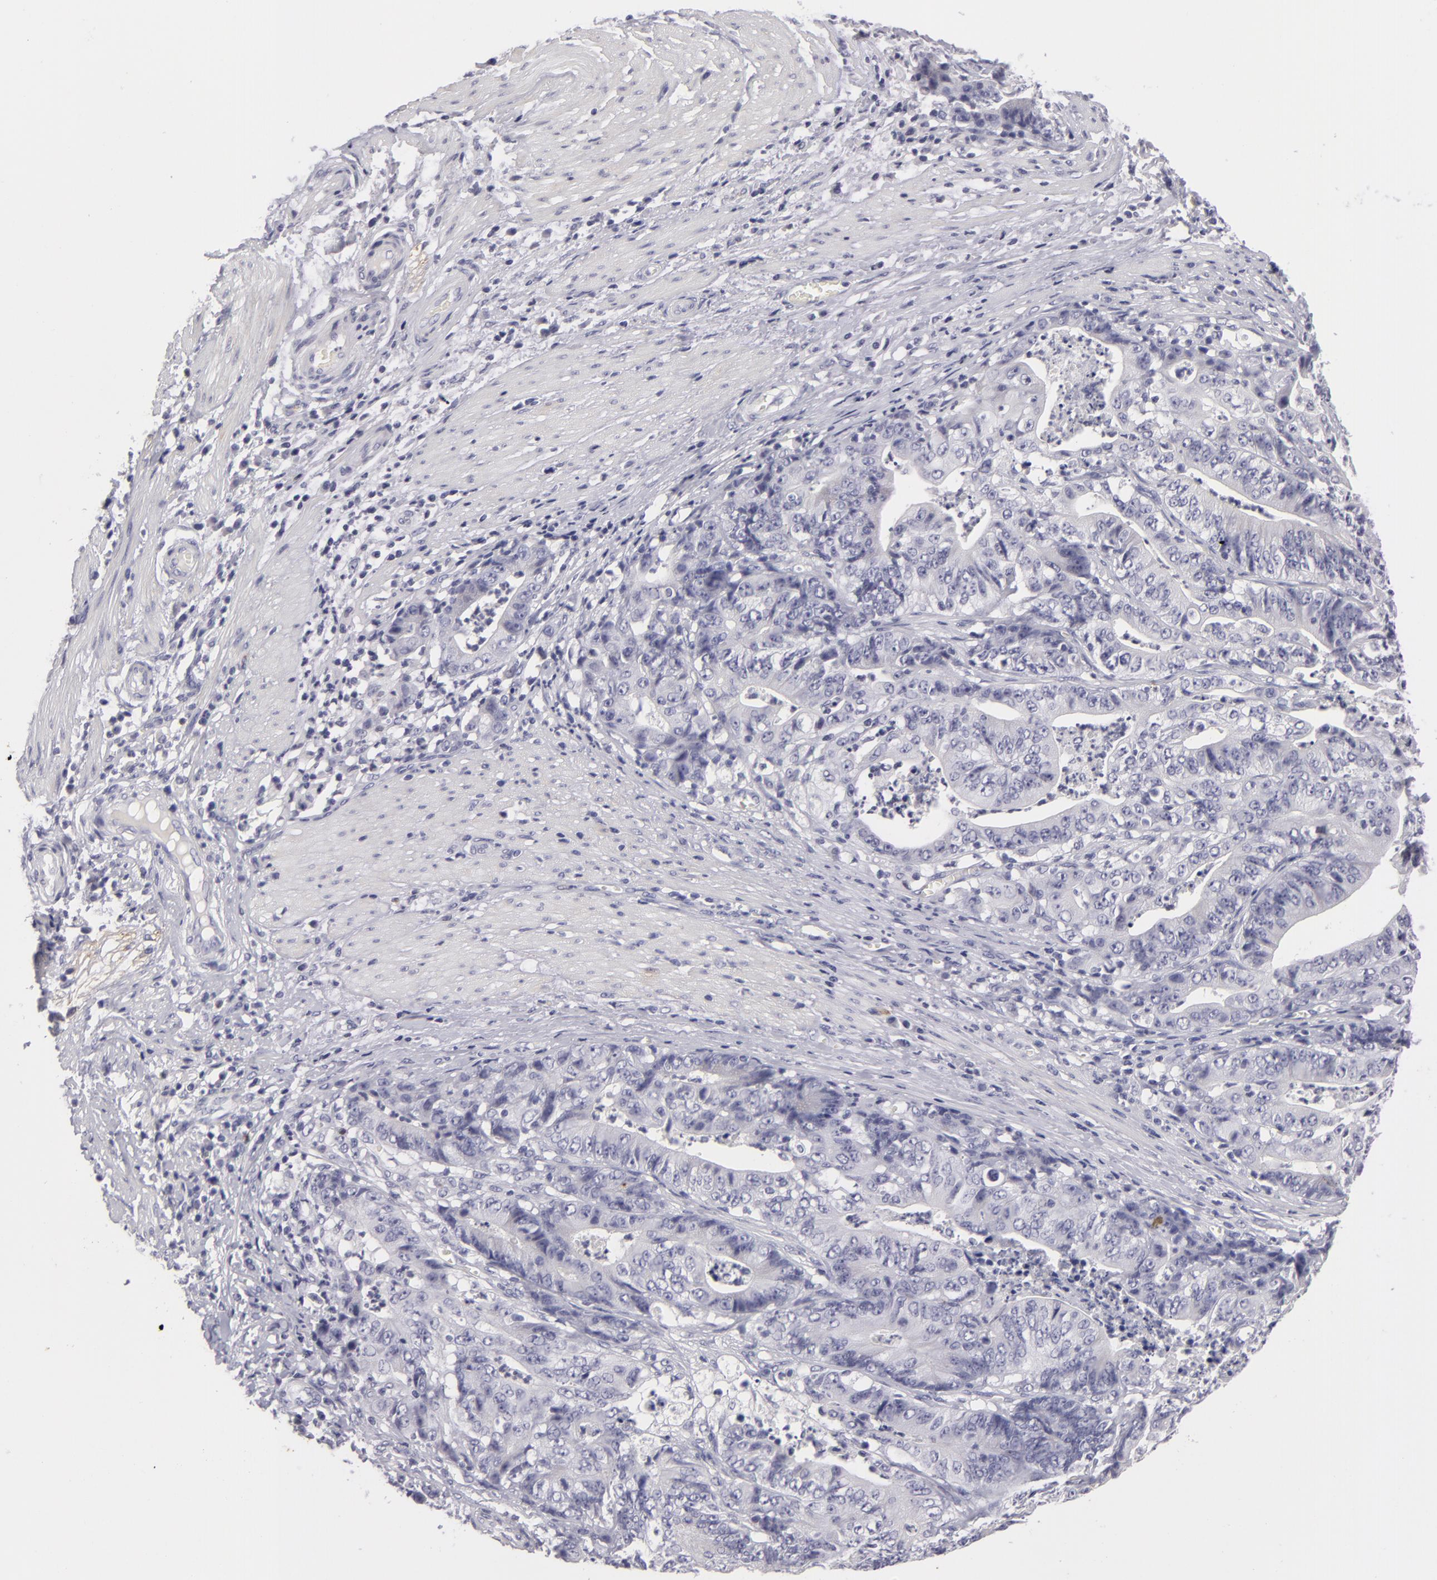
{"staining": {"intensity": "negative", "quantity": "none", "location": "none"}, "tissue": "stomach cancer", "cell_type": "Tumor cells", "image_type": "cancer", "snomed": [{"axis": "morphology", "description": "Adenocarcinoma, NOS"}, {"axis": "topography", "description": "Stomach, lower"}], "caption": "IHC image of neoplastic tissue: human stomach adenocarcinoma stained with DAB (3,3'-diaminobenzidine) exhibits no significant protein positivity in tumor cells.", "gene": "NLGN4X", "patient": {"sex": "female", "age": 86}}